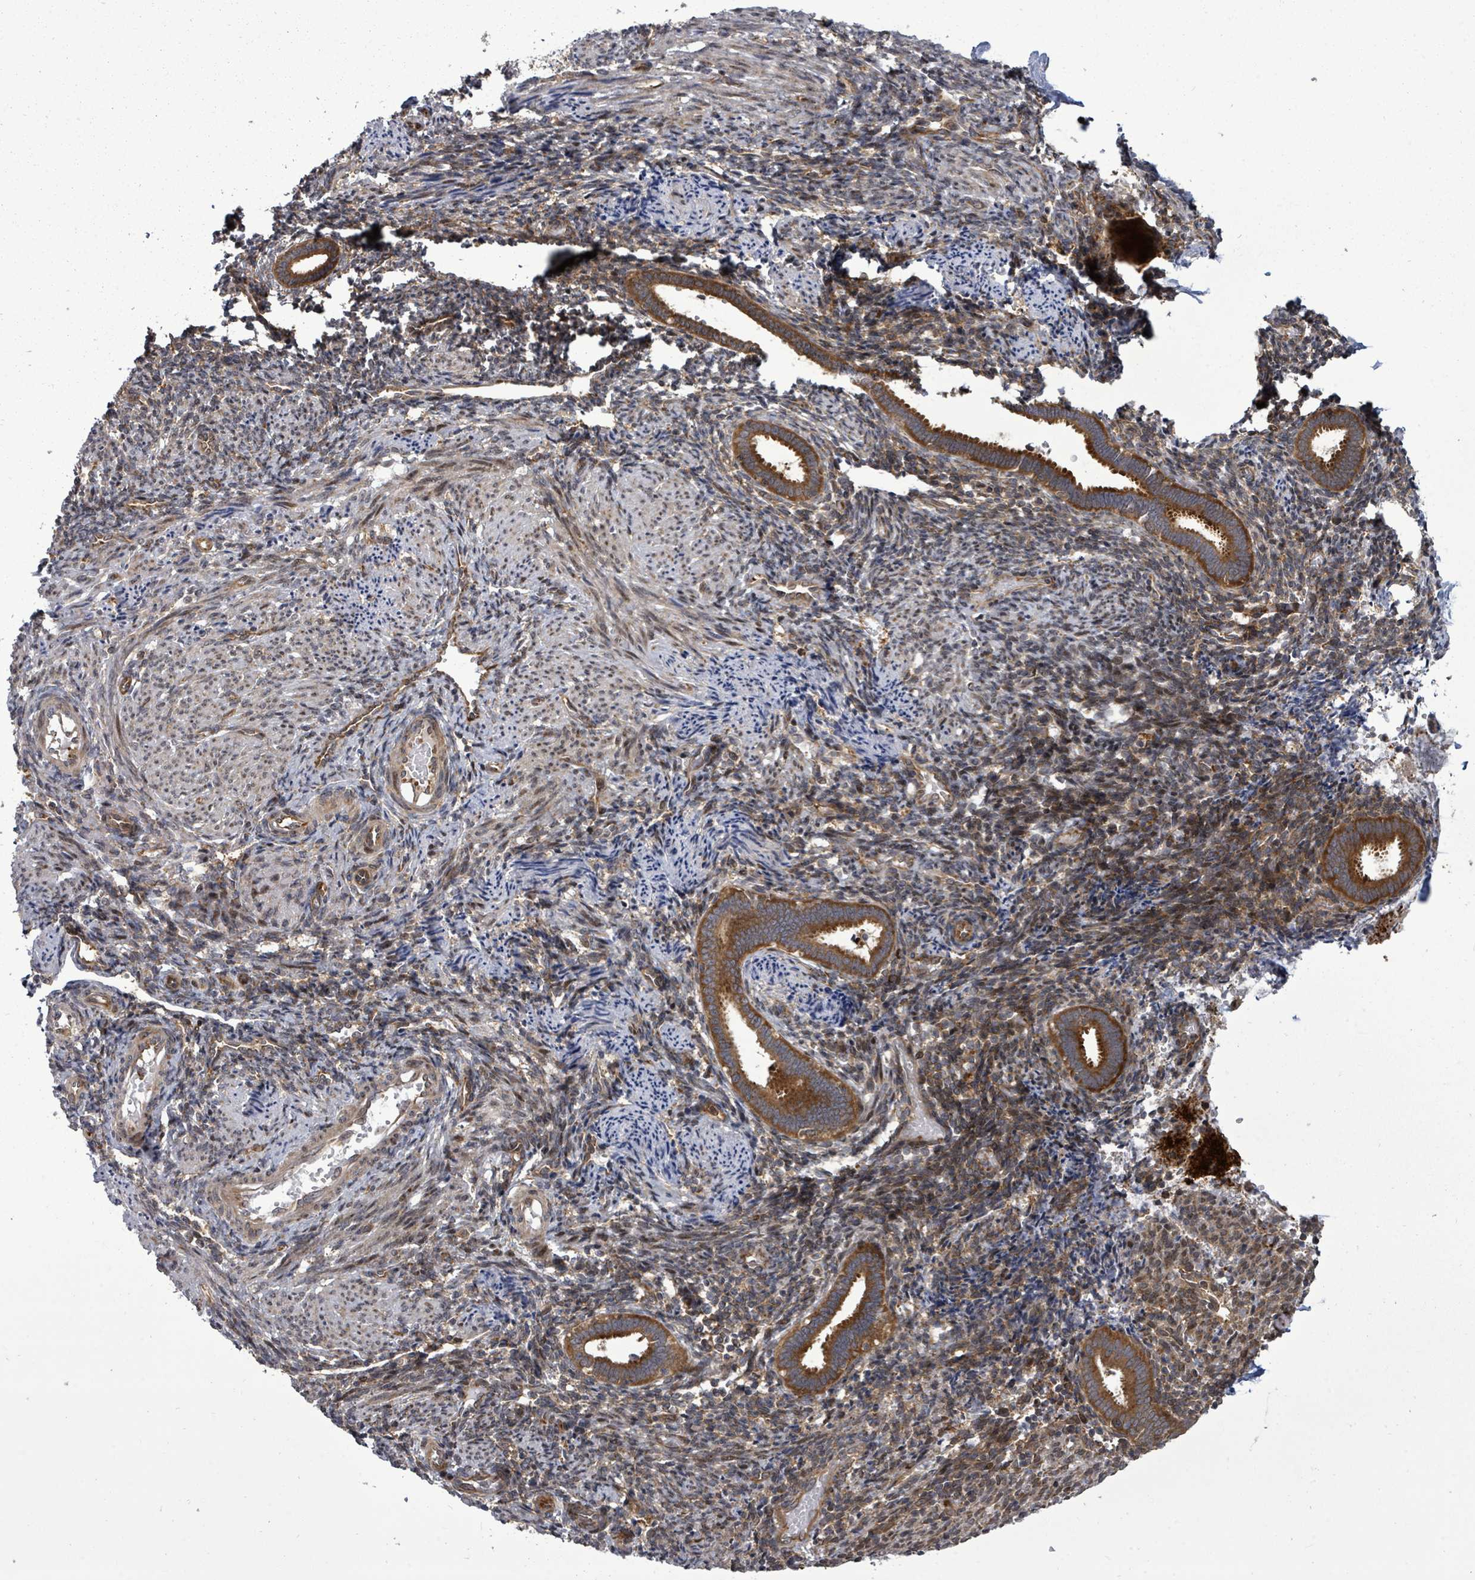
{"staining": {"intensity": "moderate", "quantity": ">75%", "location": "cytoplasmic/membranous"}, "tissue": "endometrium", "cell_type": "Cells in endometrial stroma", "image_type": "normal", "snomed": [{"axis": "morphology", "description": "Normal tissue, NOS"}, {"axis": "topography", "description": "Endometrium"}], "caption": "A medium amount of moderate cytoplasmic/membranous expression is identified in approximately >75% of cells in endometrial stroma in normal endometrium.", "gene": "EIF3CL", "patient": {"sex": "female", "age": 32}}